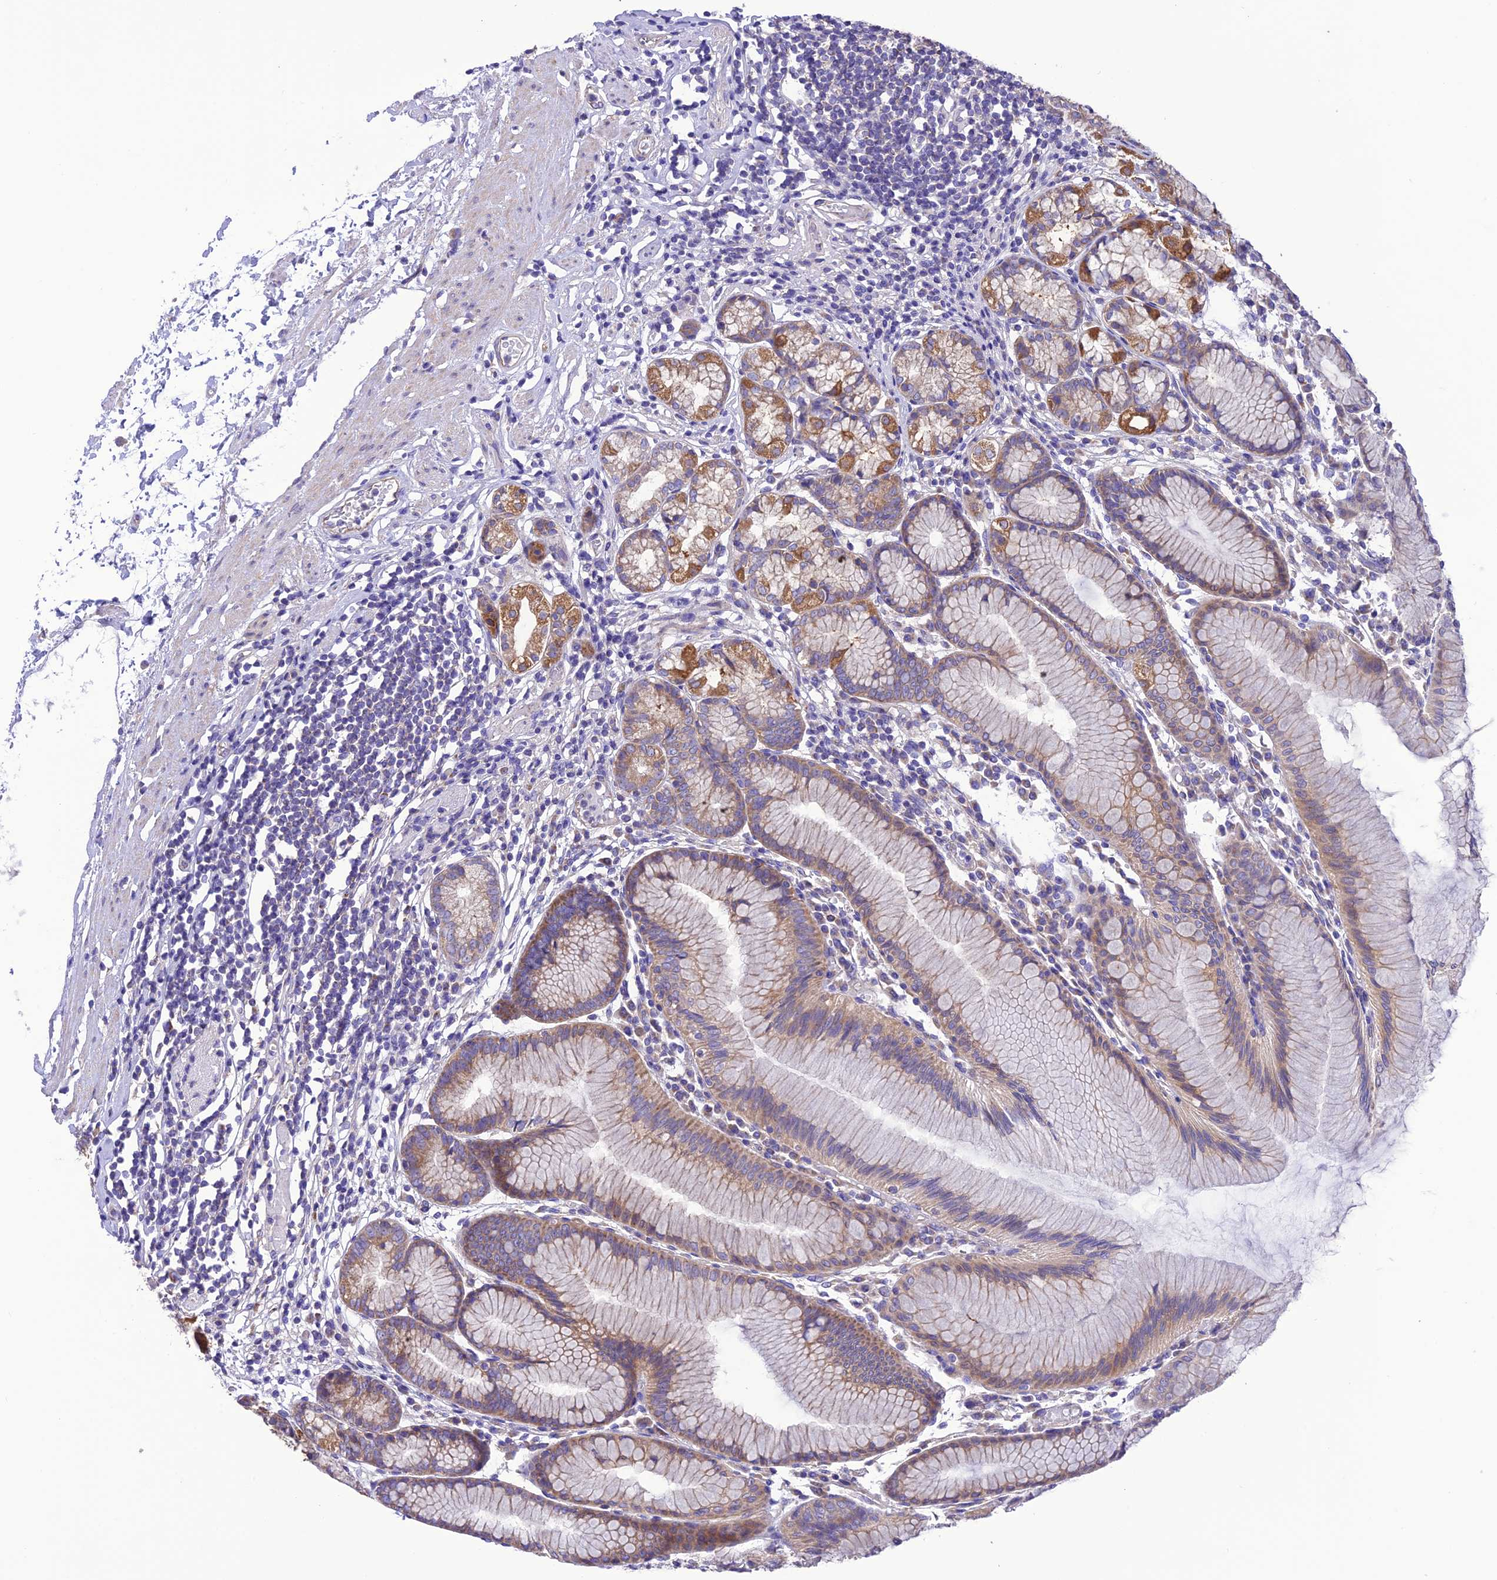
{"staining": {"intensity": "strong", "quantity": "25%-75%", "location": "cytoplasmic/membranous"}, "tissue": "stomach", "cell_type": "Glandular cells", "image_type": "normal", "snomed": [{"axis": "morphology", "description": "Normal tissue, NOS"}, {"axis": "topography", "description": "Stomach"}], "caption": "Immunohistochemical staining of benign human stomach exhibits 25%-75% levels of strong cytoplasmic/membranous protein positivity in about 25%-75% of glandular cells.", "gene": "MAP3K12", "patient": {"sex": "female", "age": 57}}